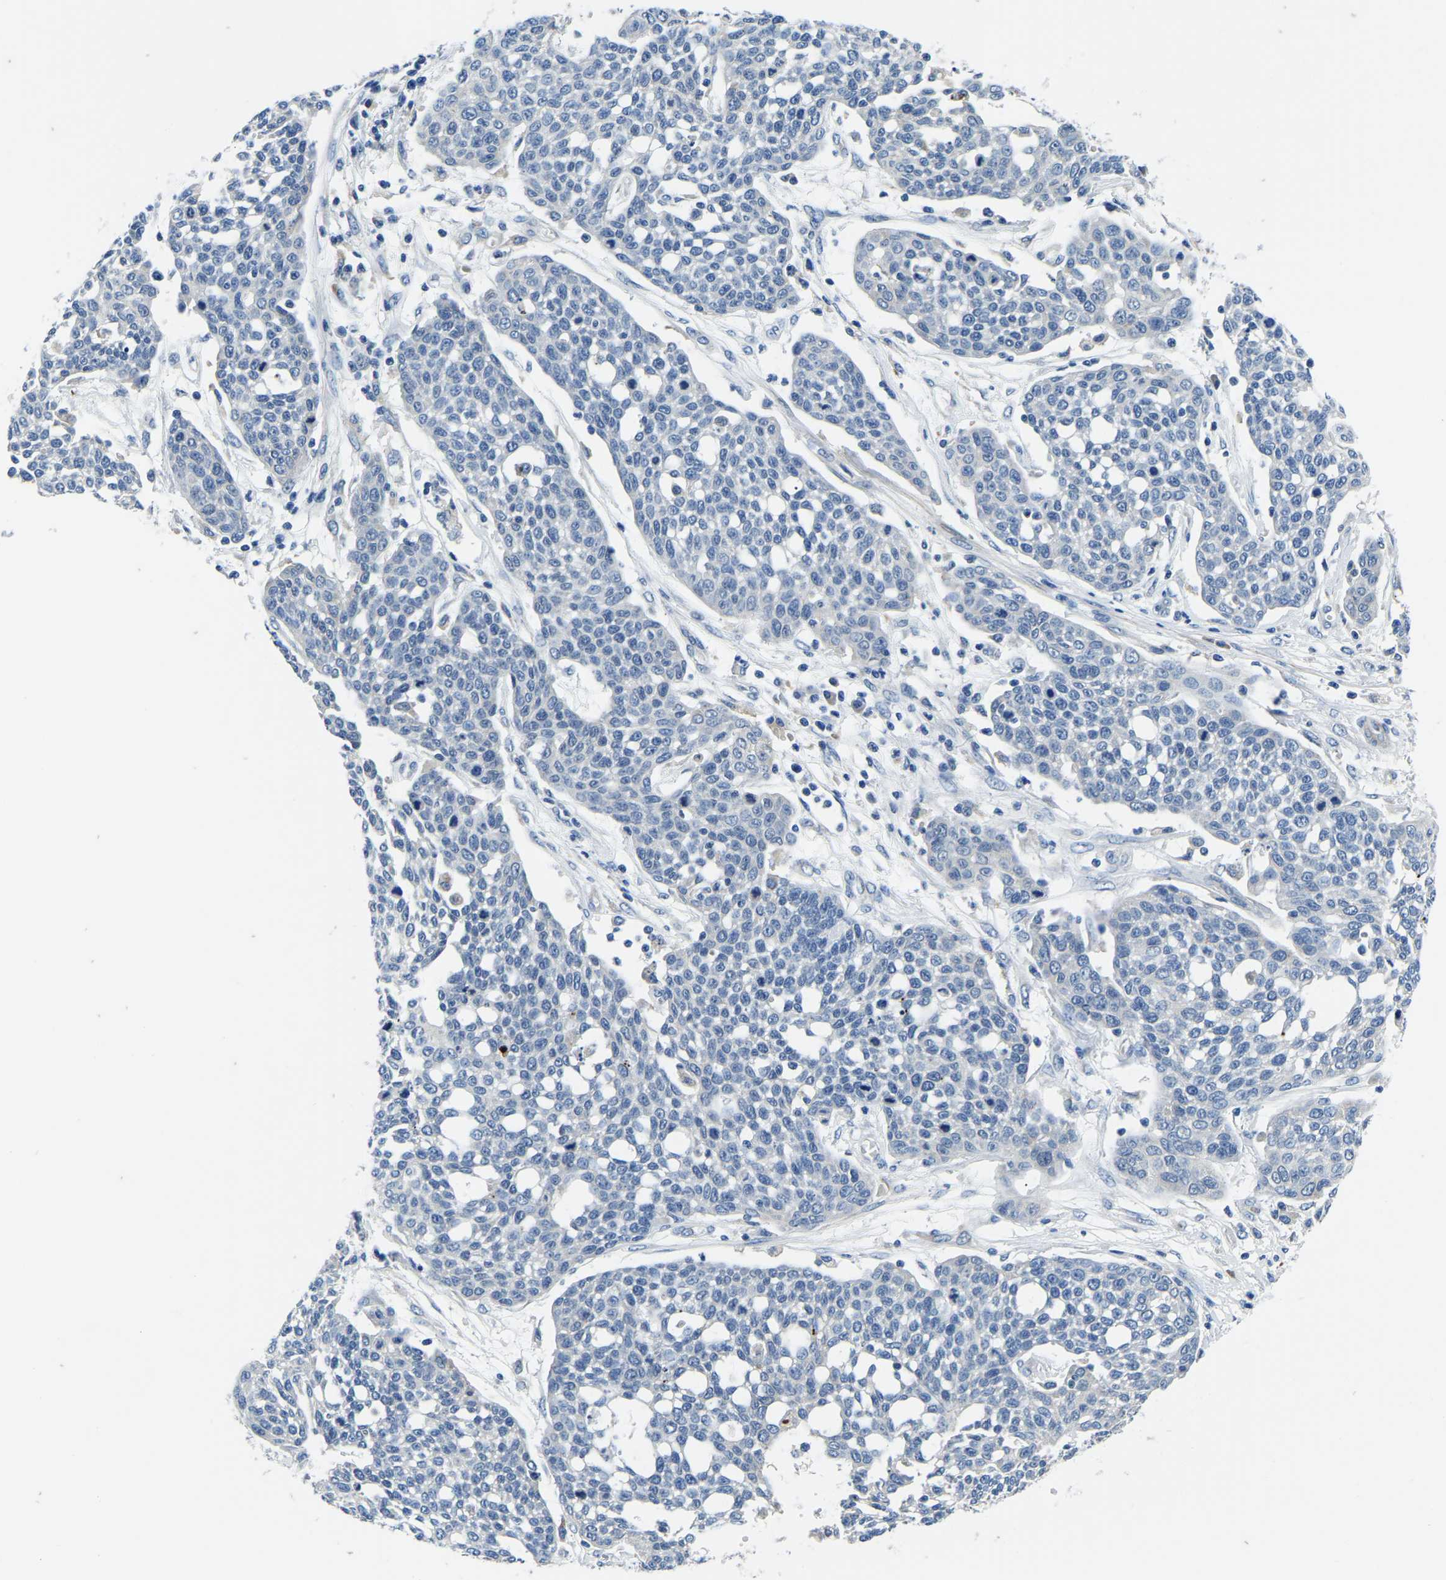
{"staining": {"intensity": "negative", "quantity": "none", "location": "none"}, "tissue": "cervical cancer", "cell_type": "Tumor cells", "image_type": "cancer", "snomed": [{"axis": "morphology", "description": "Squamous cell carcinoma, NOS"}, {"axis": "topography", "description": "Cervix"}], "caption": "IHC histopathology image of human cervical cancer (squamous cell carcinoma) stained for a protein (brown), which displays no expression in tumor cells. (IHC, brightfield microscopy, high magnification).", "gene": "LIAS", "patient": {"sex": "female", "age": 34}}